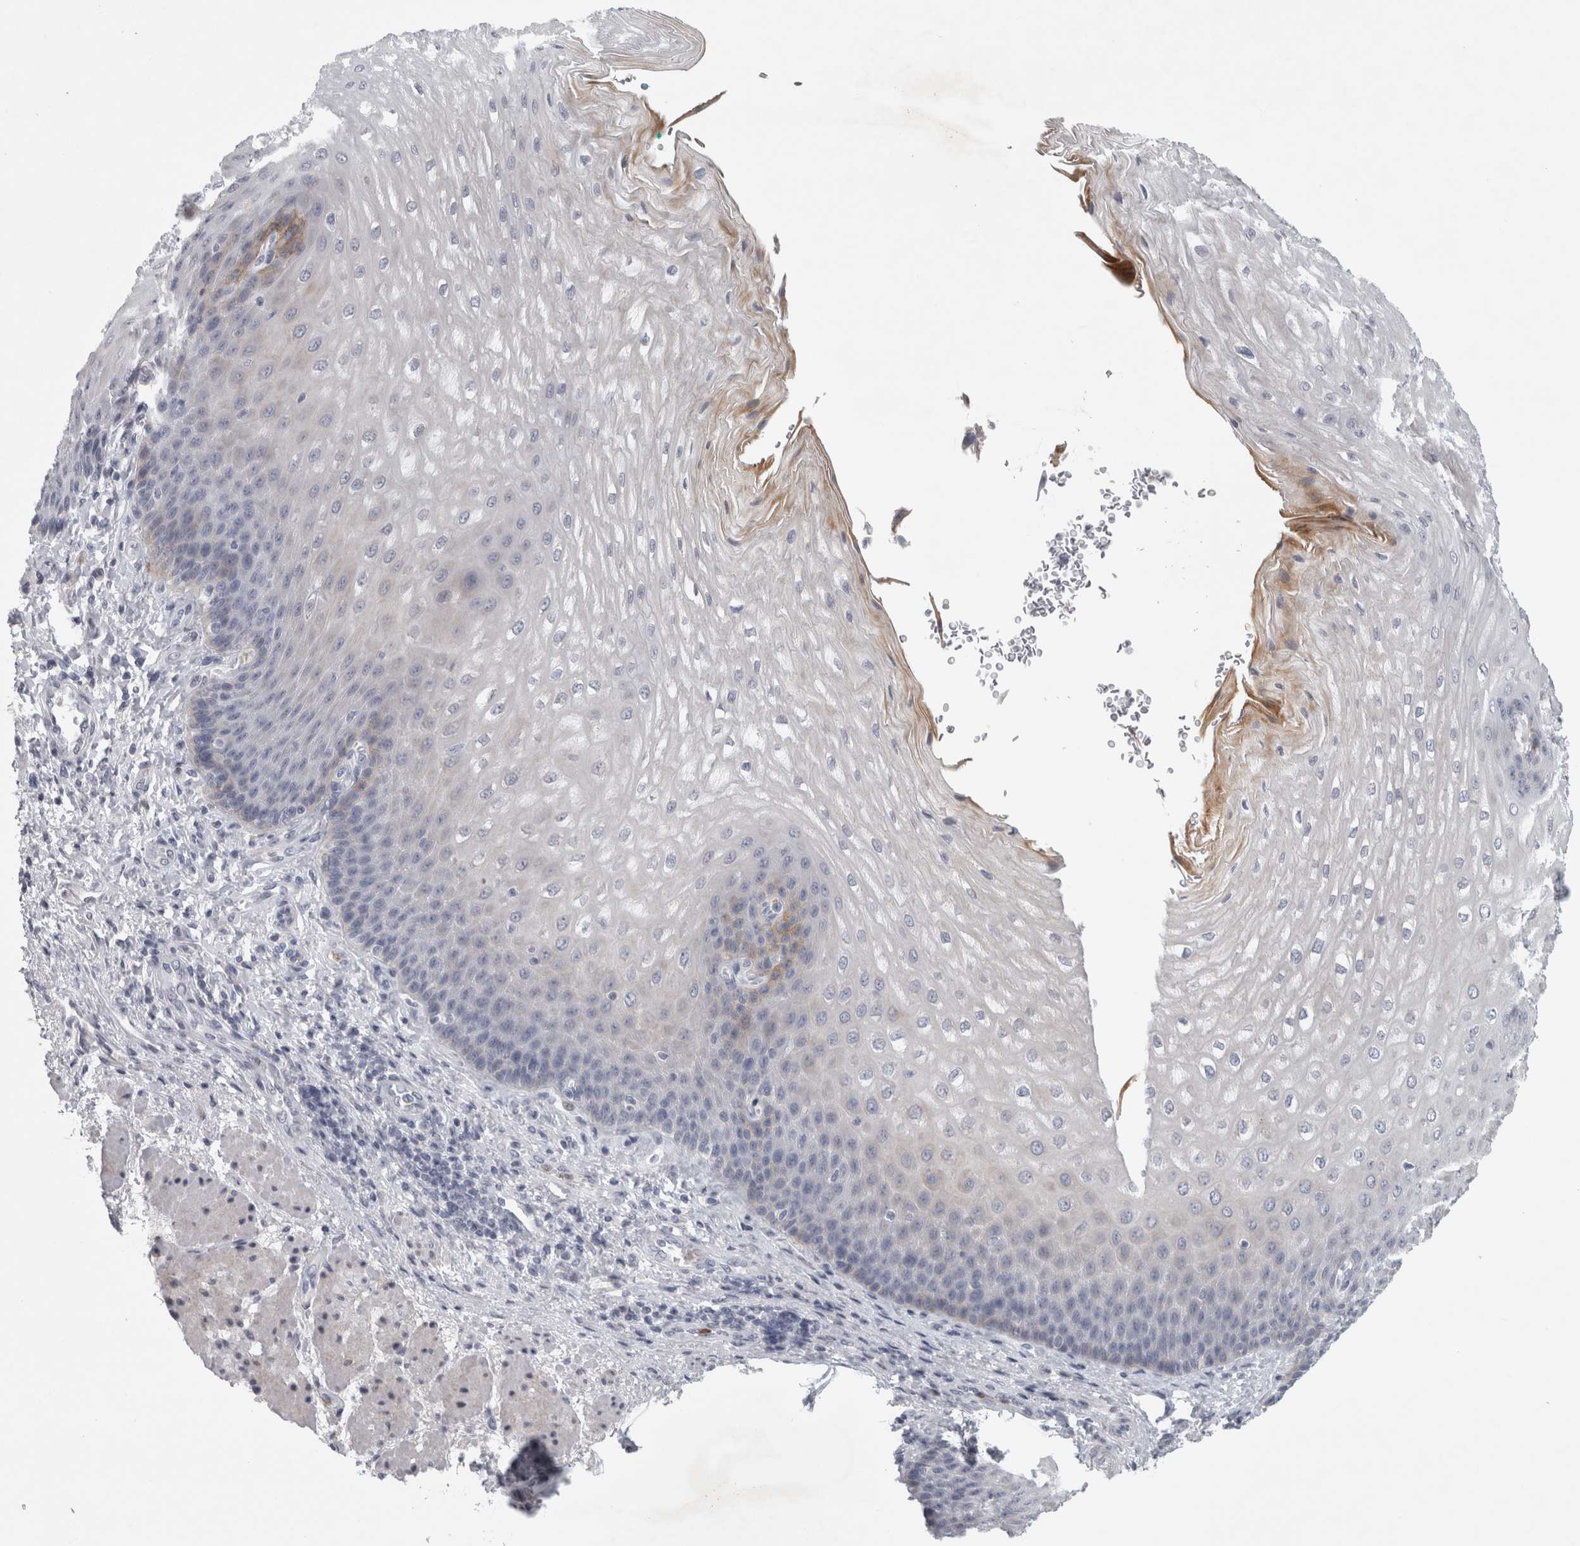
{"staining": {"intensity": "weak", "quantity": "<25%", "location": "cytoplasmic/membranous"}, "tissue": "esophagus", "cell_type": "Squamous epithelial cells", "image_type": "normal", "snomed": [{"axis": "morphology", "description": "Normal tissue, NOS"}, {"axis": "topography", "description": "Esophagus"}], "caption": "Immunohistochemical staining of unremarkable esophagus shows no significant expression in squamous epithelial cells.", "gene": "PTPRN2", "patient": {"sex": "male", "age": 54}}